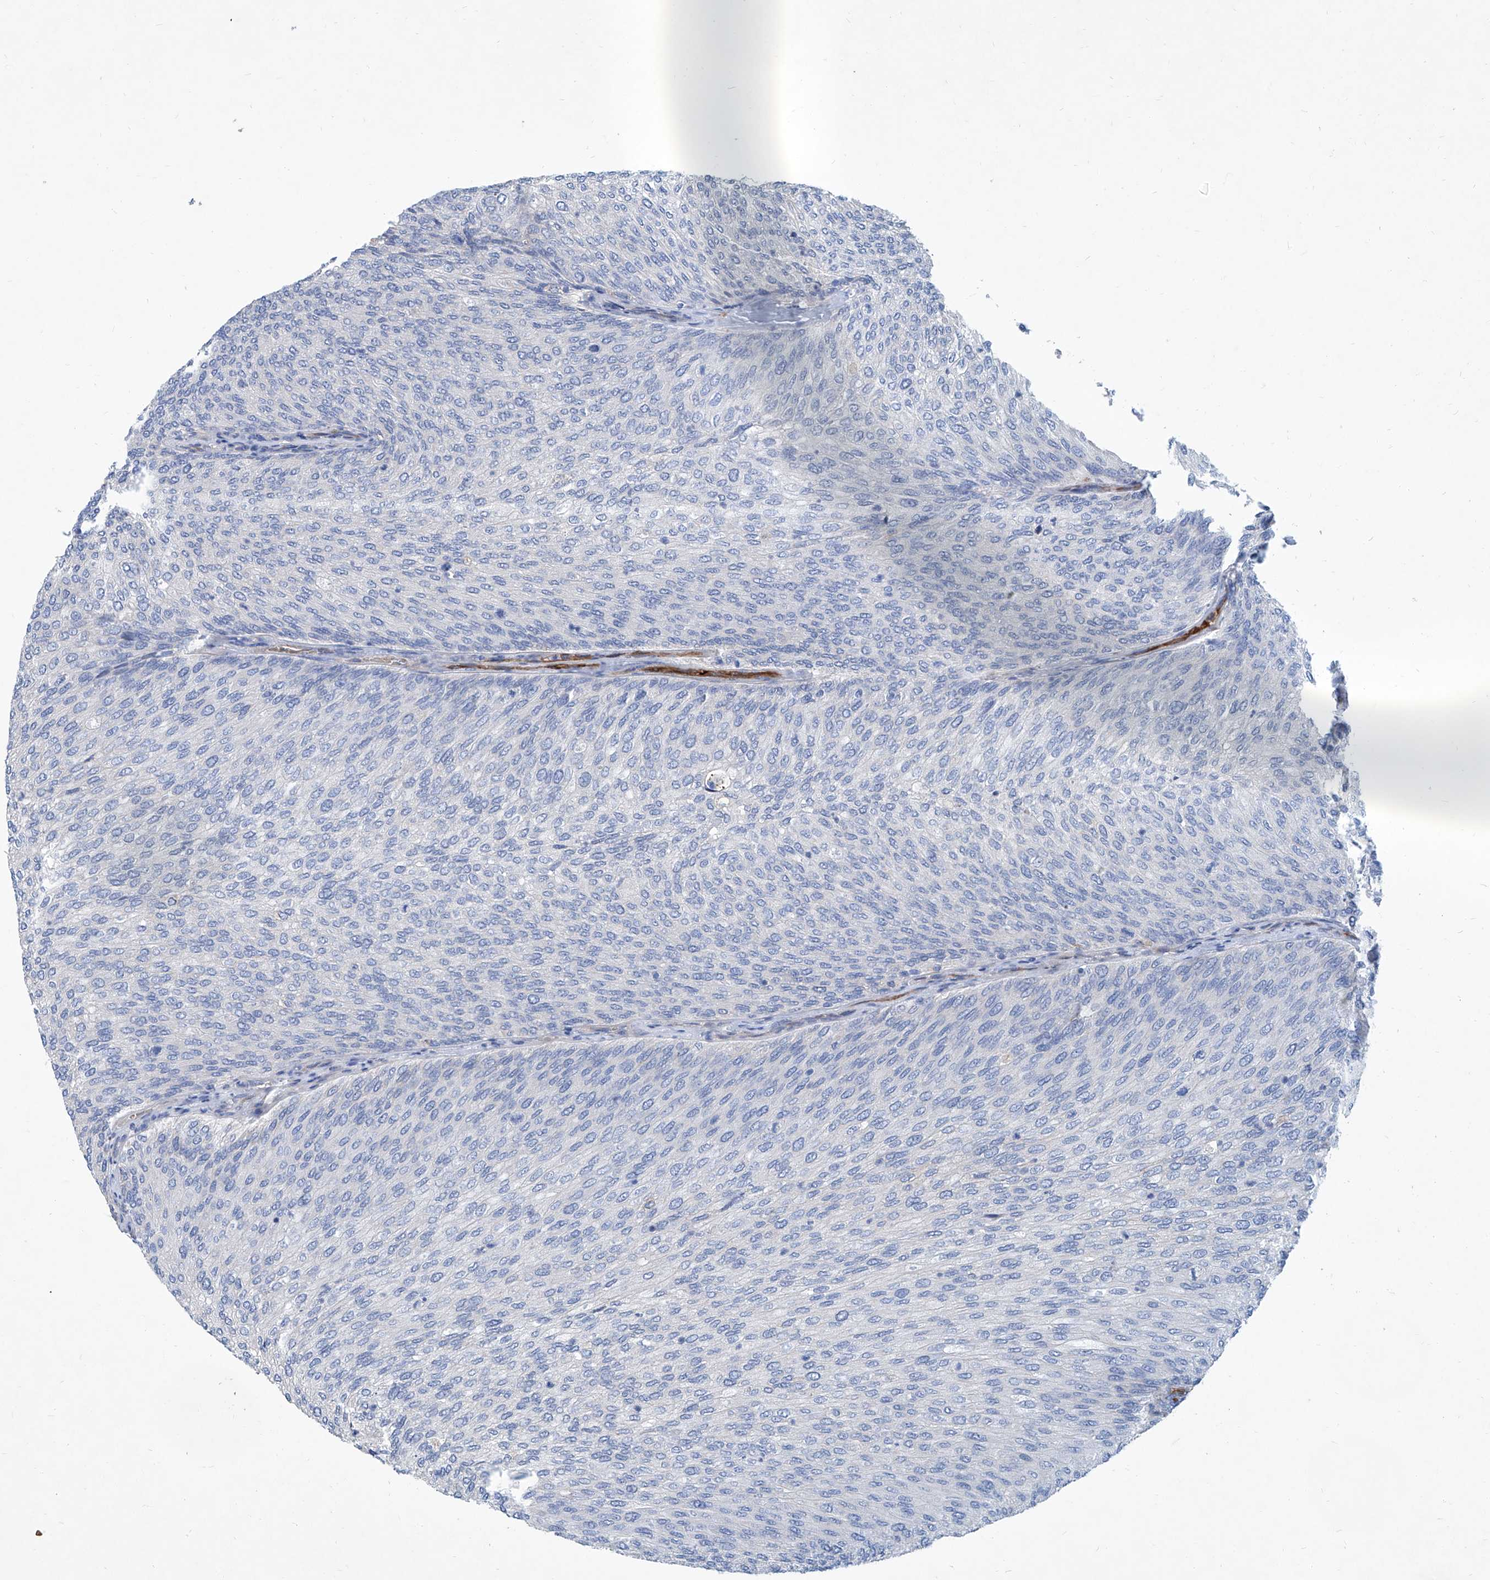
{"staining": {"intensity": "negative", "quantity": "none", "location": "none"}, "tissue": "urothelial cancer", "cell_type": "Tumor cells", "image_type": "cancer", "snomed": [{"axis": "morphology", "description": "Urothelial carcinoma, Low grade"}, {"axis": "topography", "description": "Urinary bladder"}], "caption": "There is no significant positivity in tumor cells of urothelial cancer.", "gene": "FPR2", "patient": {"sex": "female", "age": 79}}